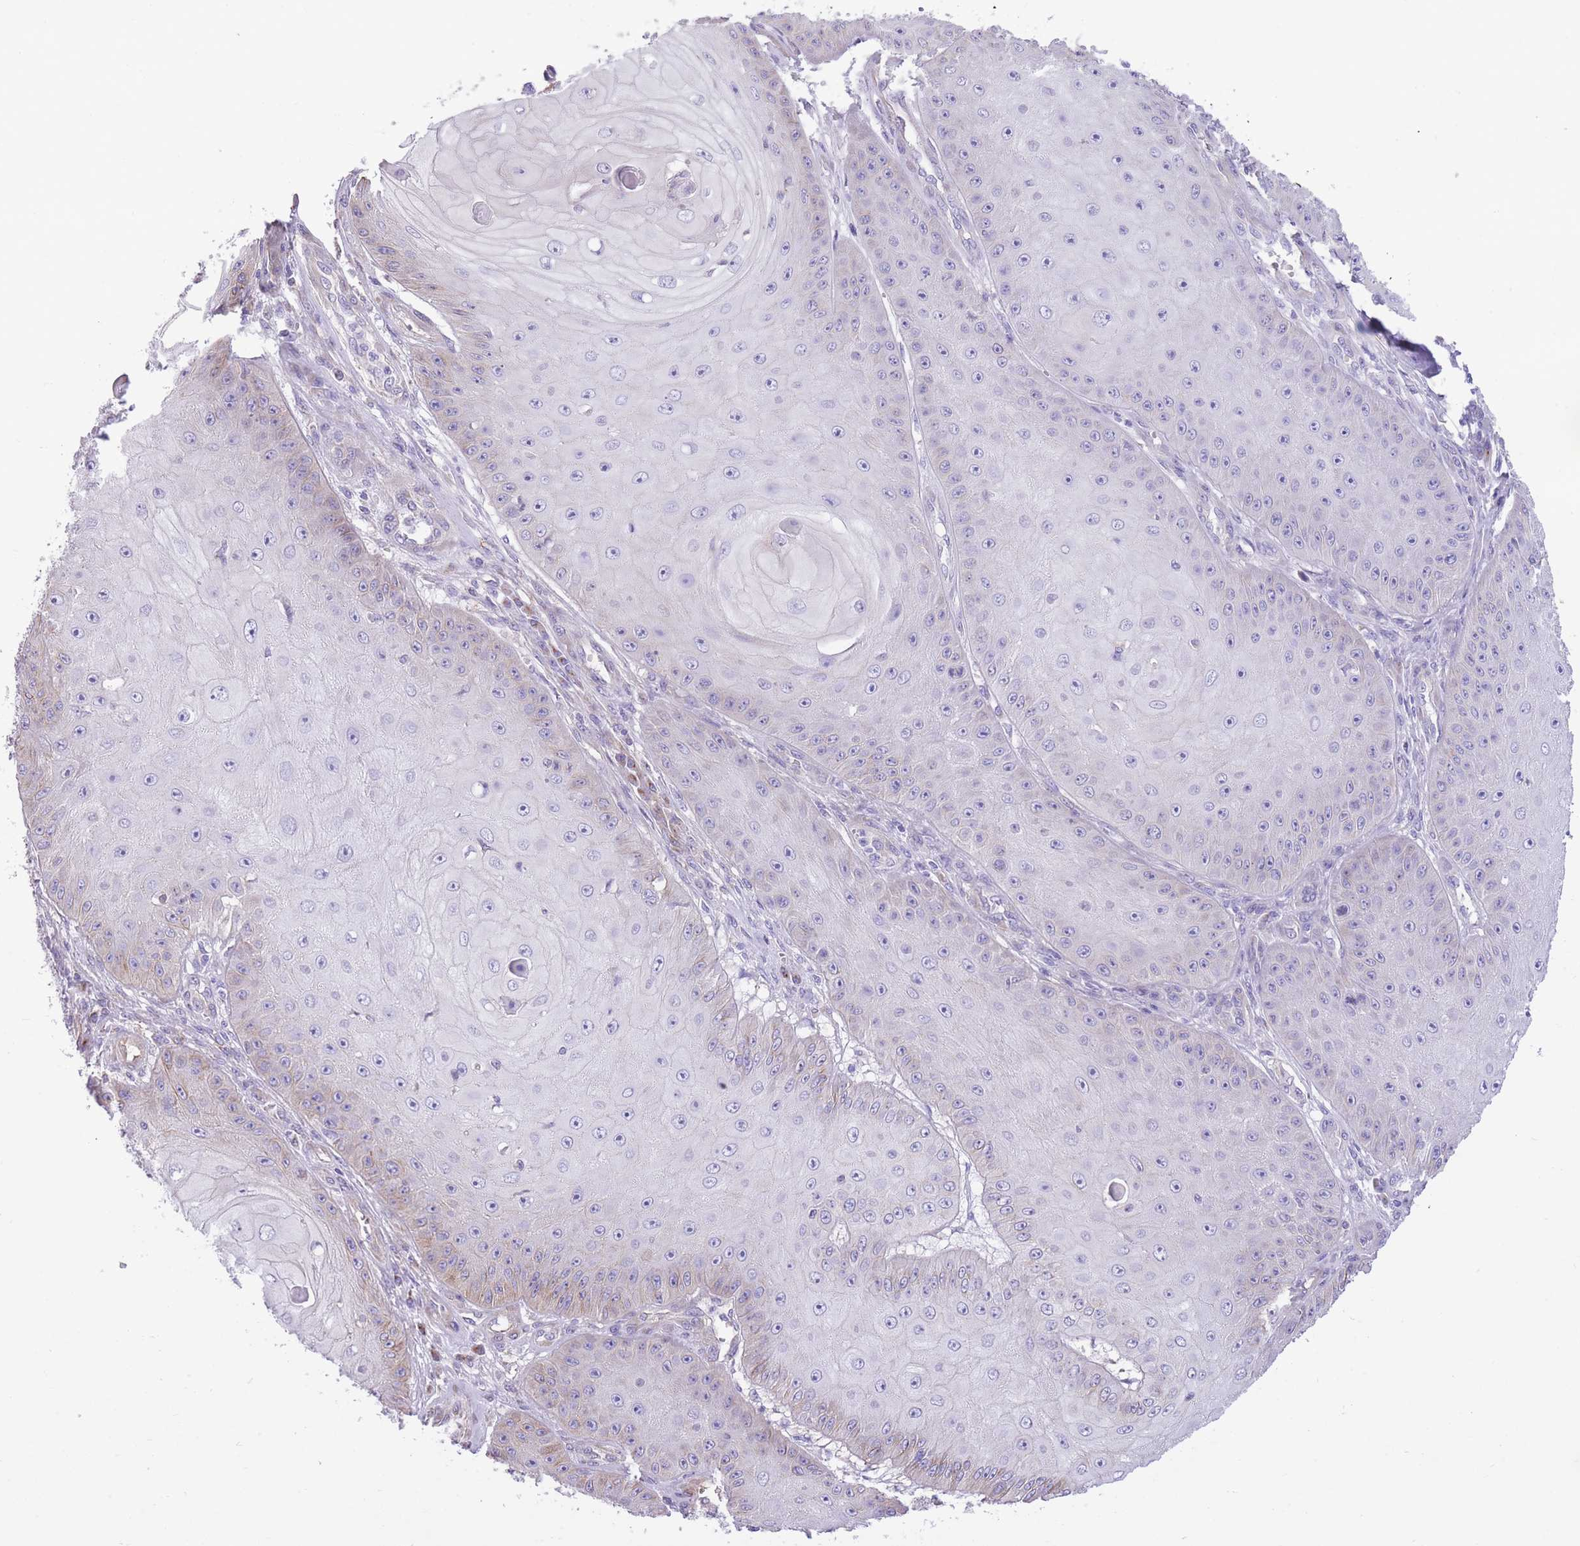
{"staining": {"intensity": "negative", "quantity": "none", "location": "none"}, "tissue": "skin cancer", "cell_type": "Tumor cells", "image_type": "cancer", "snomed": [{"axis": "morphology", "description": "Squamous cell carcinoma, NOS"}, {"axis": "topography", "description": "Skin"}], "caption": "IHC photomicrograph of human skin cancer stained for a protein (brown), which shows no expression in tumor cells. (Brightfield microscopy of DAB immunohistochemistry (IHC) at high magnification).", "gene": "RHOU", "patient": {"sex": "male", "age": 70}}